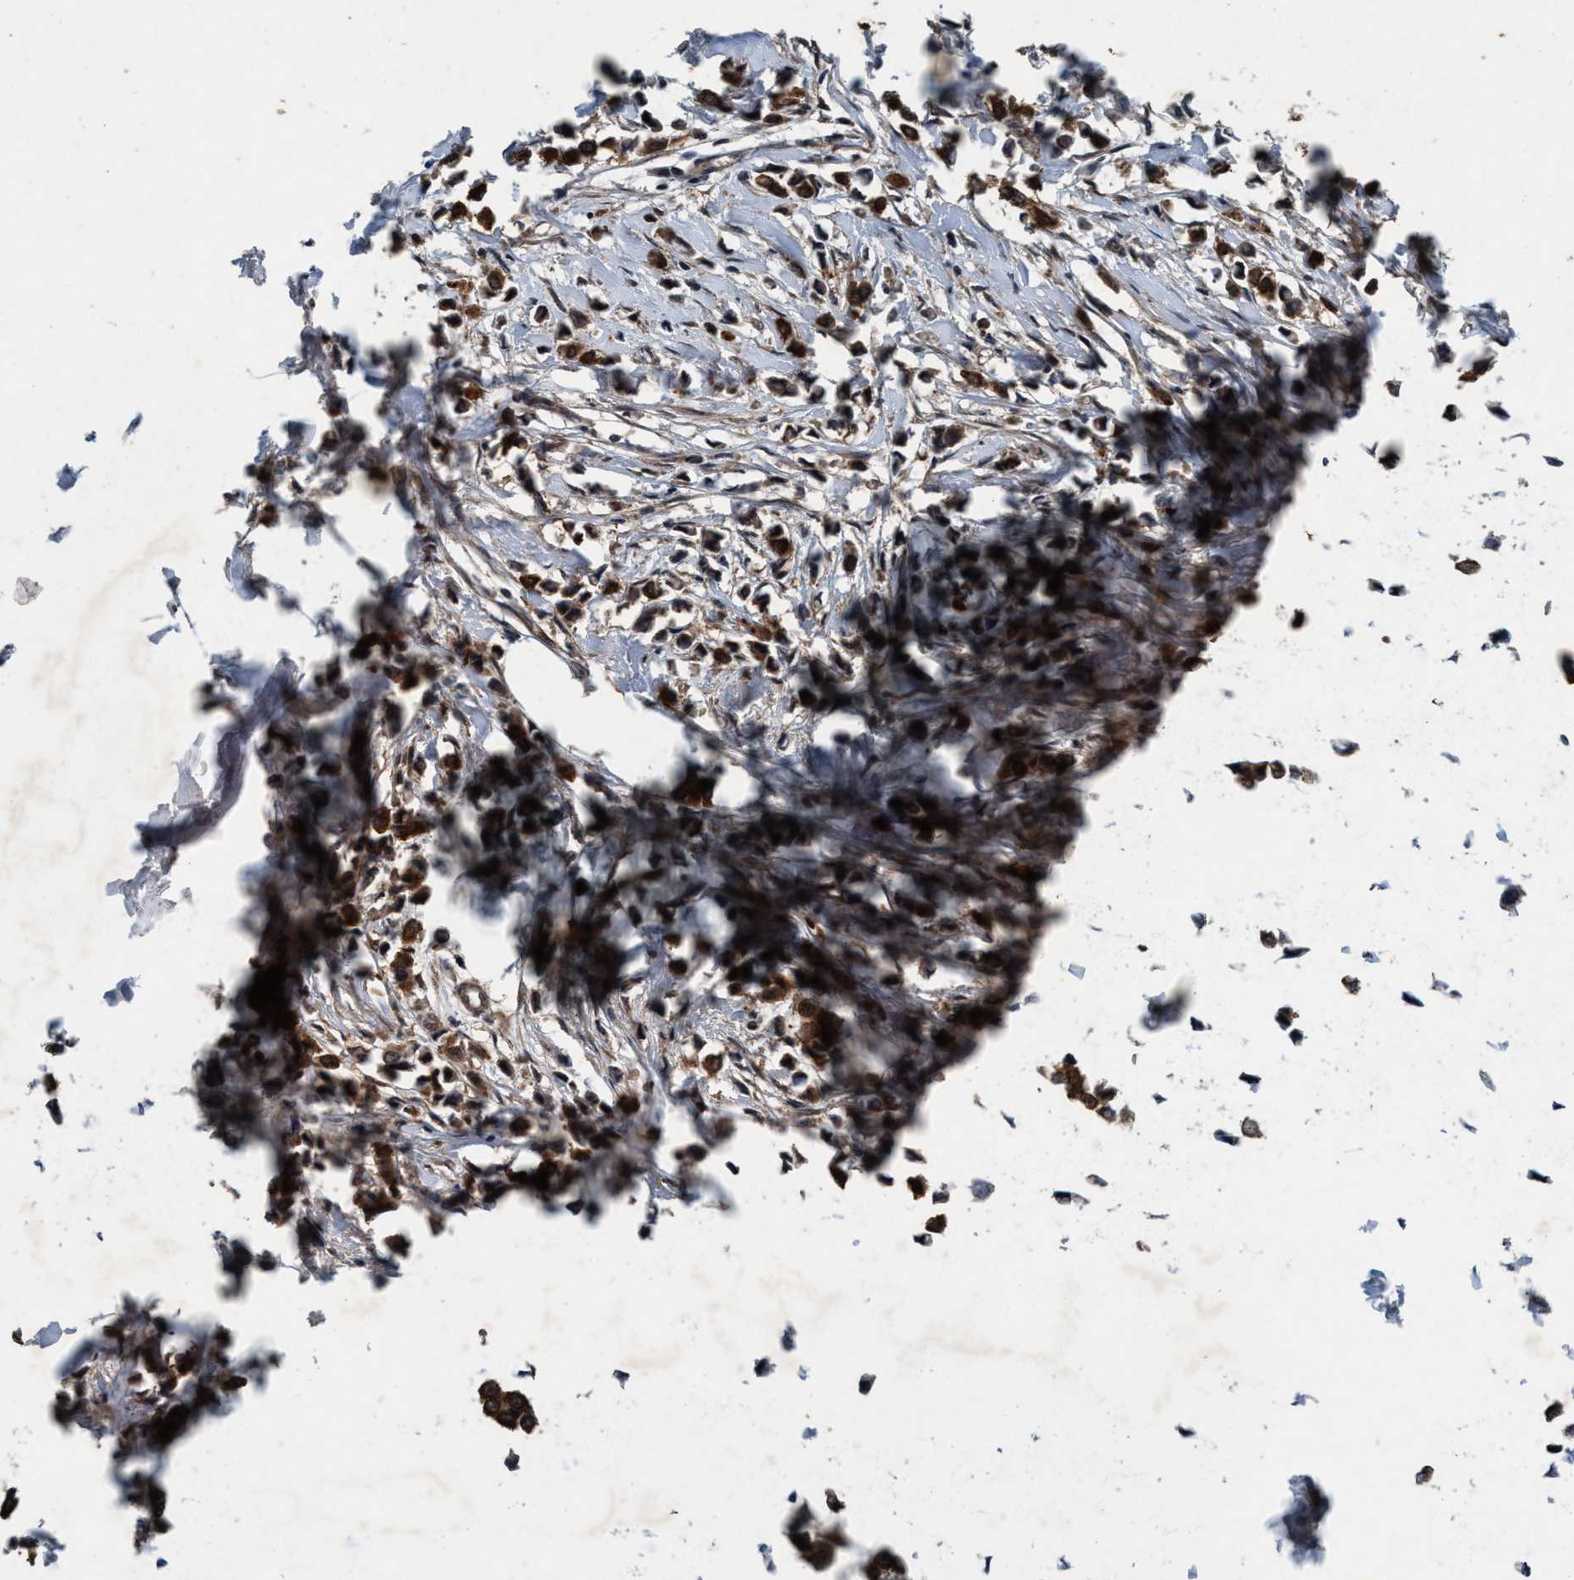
{"staining": {"intensity": "strong", "quantity": ">75%", "location": "cytoplasmic/membranous"}, "tissue": "breast cancer", "cell_type": "Tumor cells", "image_type": "cancer", "snomed": [{"axis": "morphology", "description": "Lobular carcinoma"}, {"axis": "topography", "description": "Breast"}], "caption": "DAB (3,3'-diaminobenzidine) immunohistochemical staining of breast lobular carcinoma shows strong cytoplasmic/membranous protein expression in approximately >75% of tumor cells. Using DAB (brown) and hematoxylin (blue) stains, captured at high magnification using brightfield microscopy.", "gene": "AKT1S1", "patient": {"sex": "female", "age": 51}}